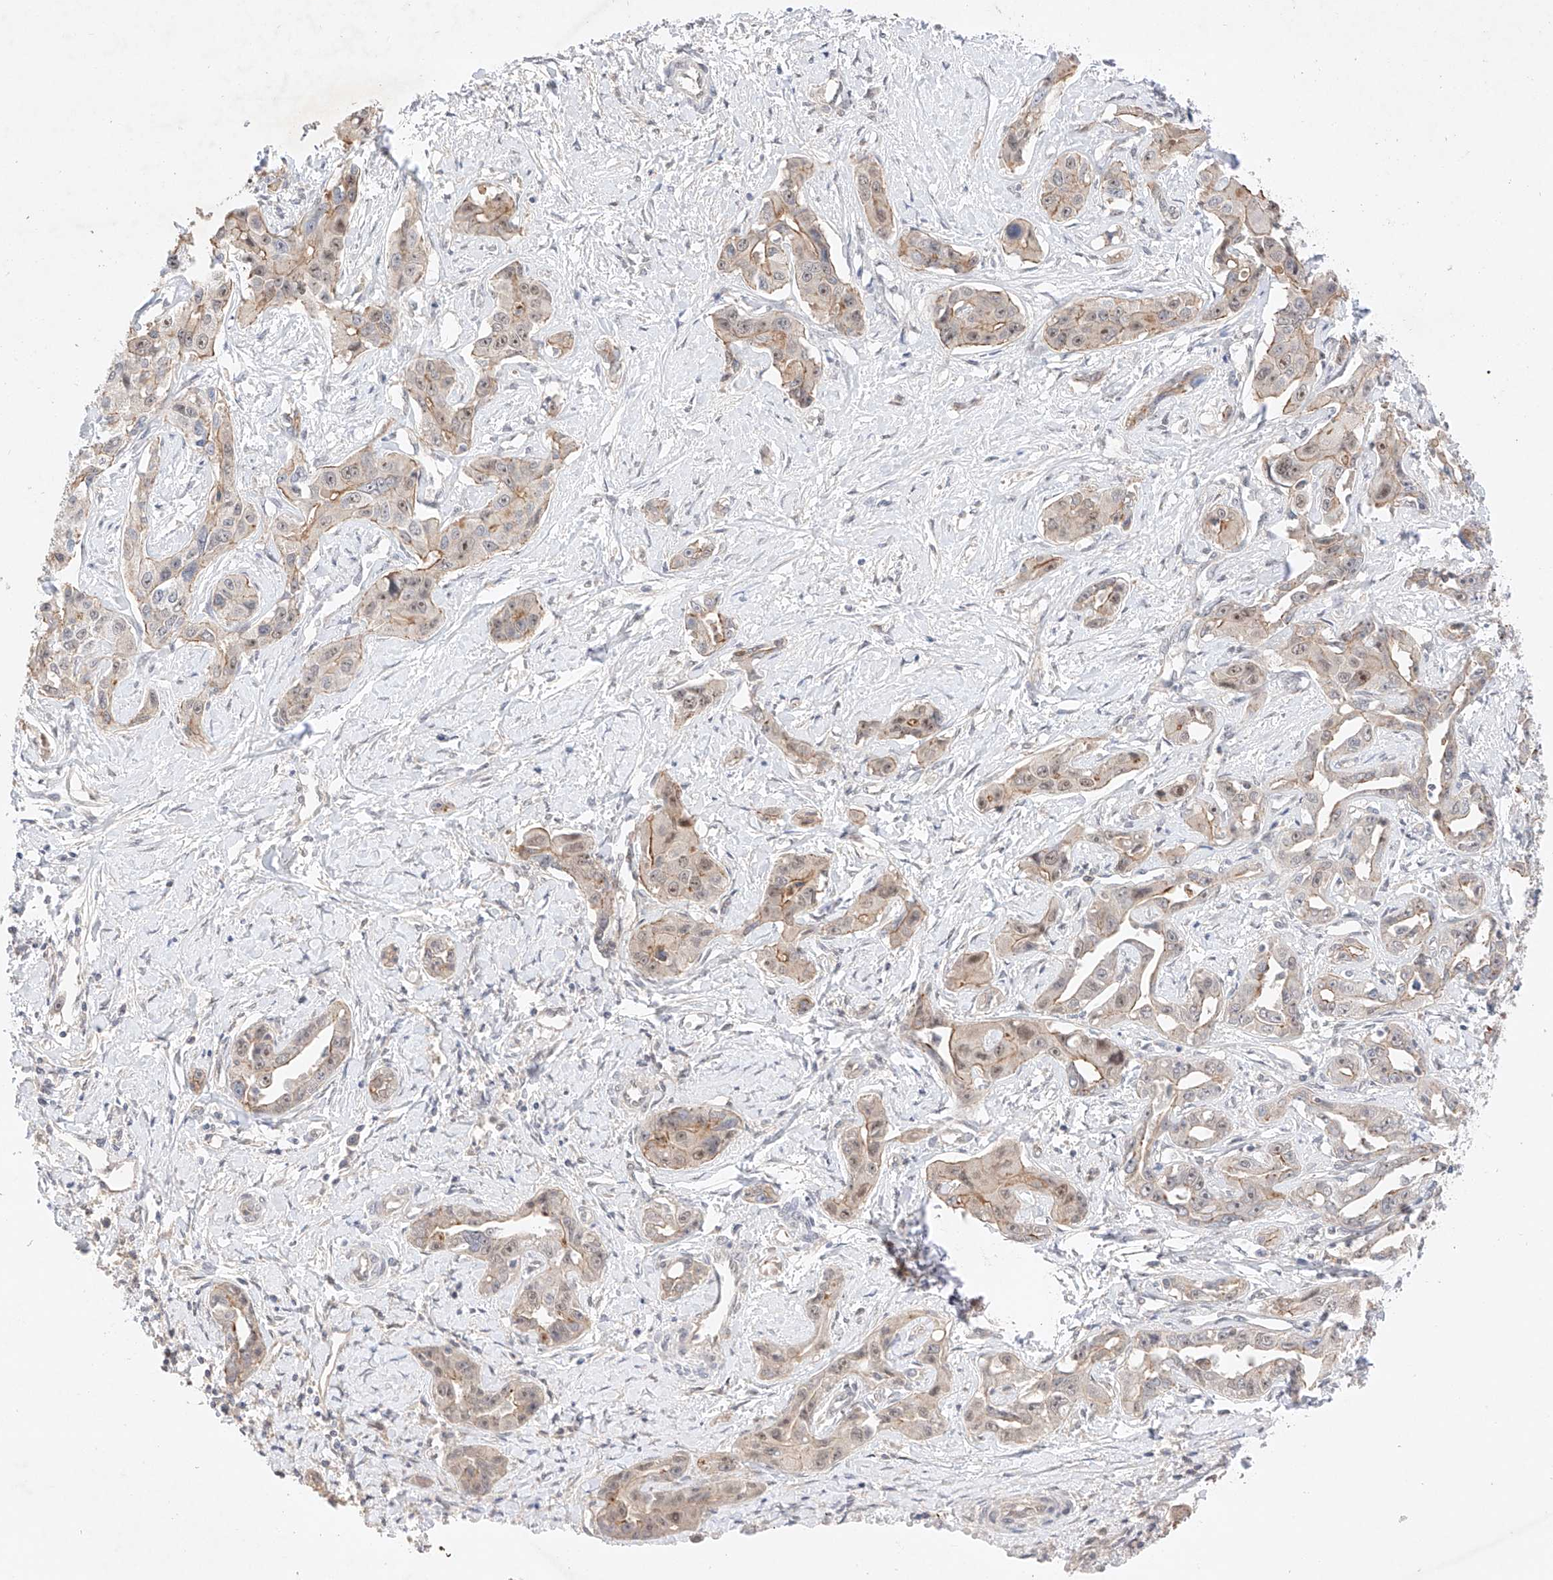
{"staining": {"intensity": "moderate", "quantity": "25%-75%", "location": "cytoplasmic/membranous,nuclear"}, "tissue": "liver cancer", "cell_type": "Tumor cells", "image_type": "cancer", "snomed": [{"axis": "morphology", "description": "Cholangiocarcinoma"}, {"axis": "topography", "description": "Liver"}], "caption": "High-power microscopy captured an immunohistochemistry photomicrograph of liver cancer, revealing moderate cytoplasmic/membranous and nuclear staining in about 25%-75% of tumor cells.", "gene": "IL22RA2", "patient": {"sex": "male", "age": 59}}